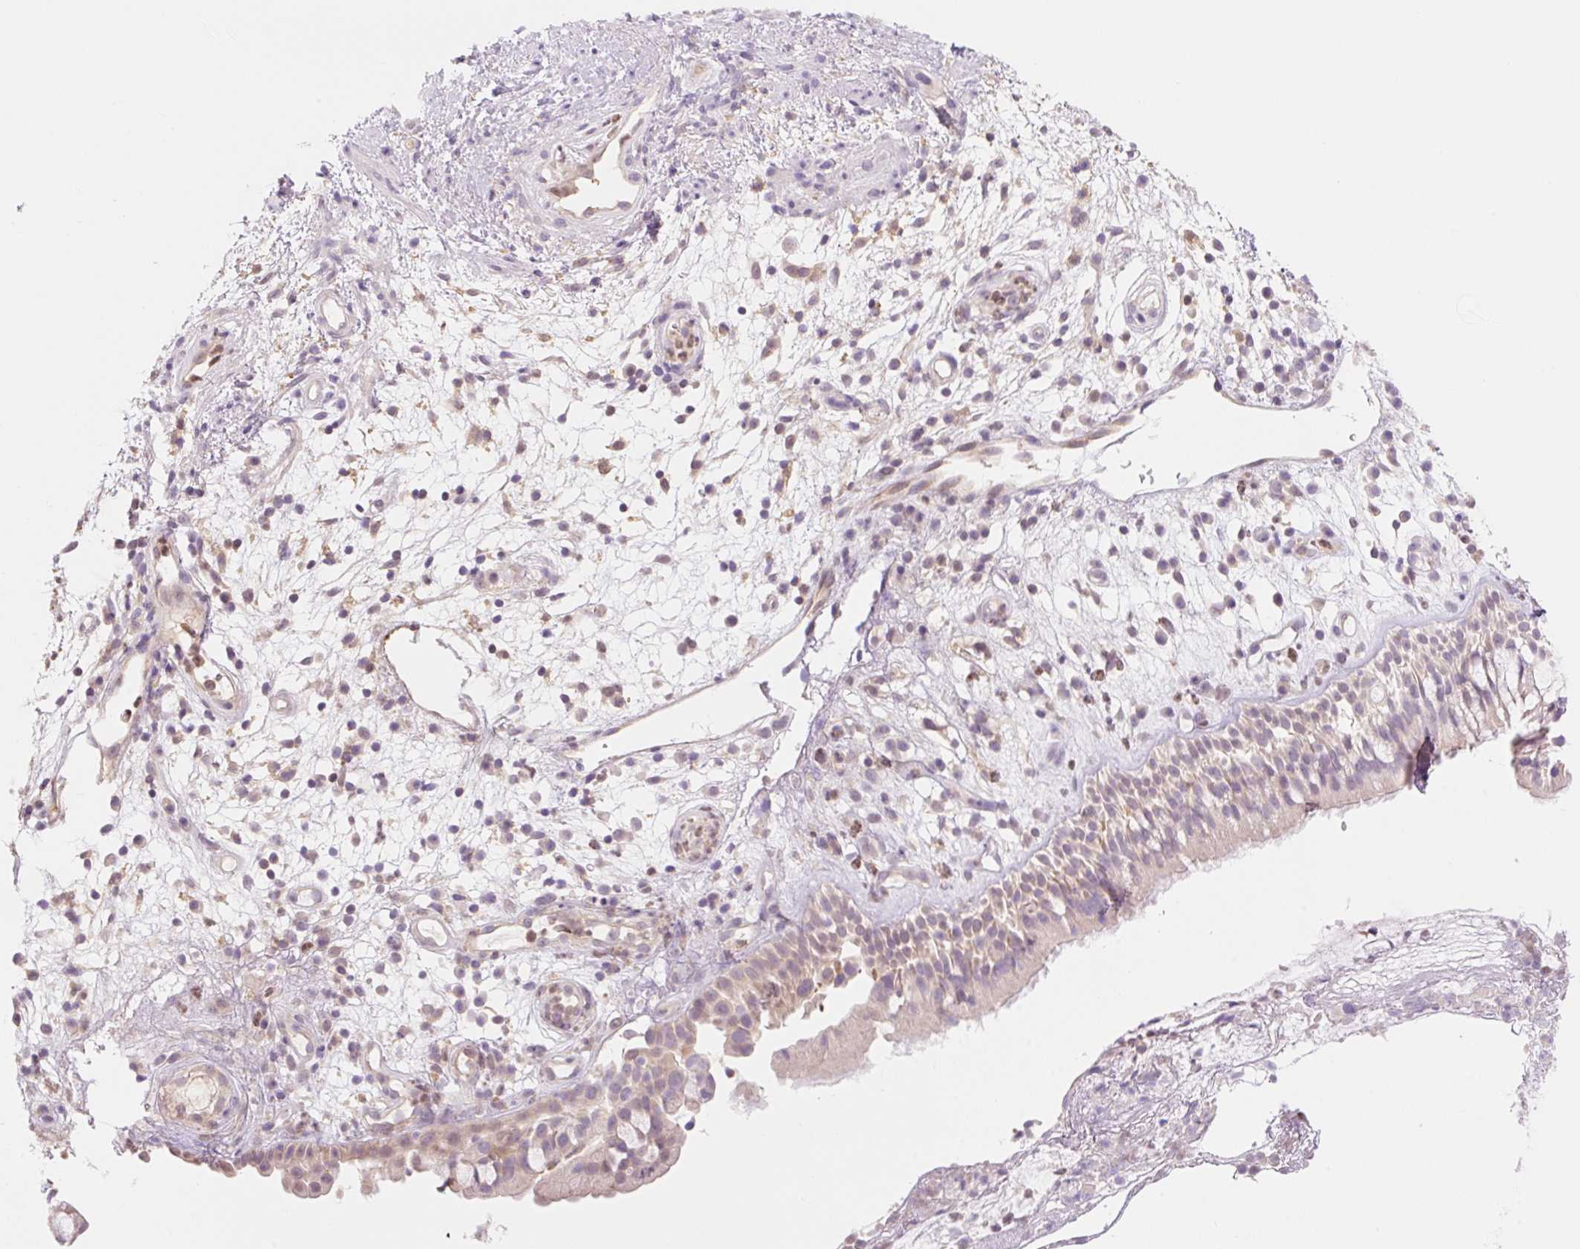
{"staining": {"intensity": "moderate", "quantity": "25%-75%", "location": "cytoplasmic/membranous"}, "tissue": "nasopharynx", "cell_type": "Respiratory epithelial cells", "image_type": "normal", "snomed": [{"axis": "morphology", "description": "Normal tissue, NOS"}, {"axis": "morphology", "description": "Inflammation, NOS"}, {"axis": "topography", "description": "Nasopharynx"}], "caption": "Immunohistochemistry (DAB) staining of benign nasopharynx demonstrates moderate cytoplasmic/membranous protein expression in about 25%-75% of respiratory epithelial cells. (Brightfield microscopy of DAB IHC at high magnification).", "gene": "HEBP1", "patient": {"sex": "male", "age": 54}}